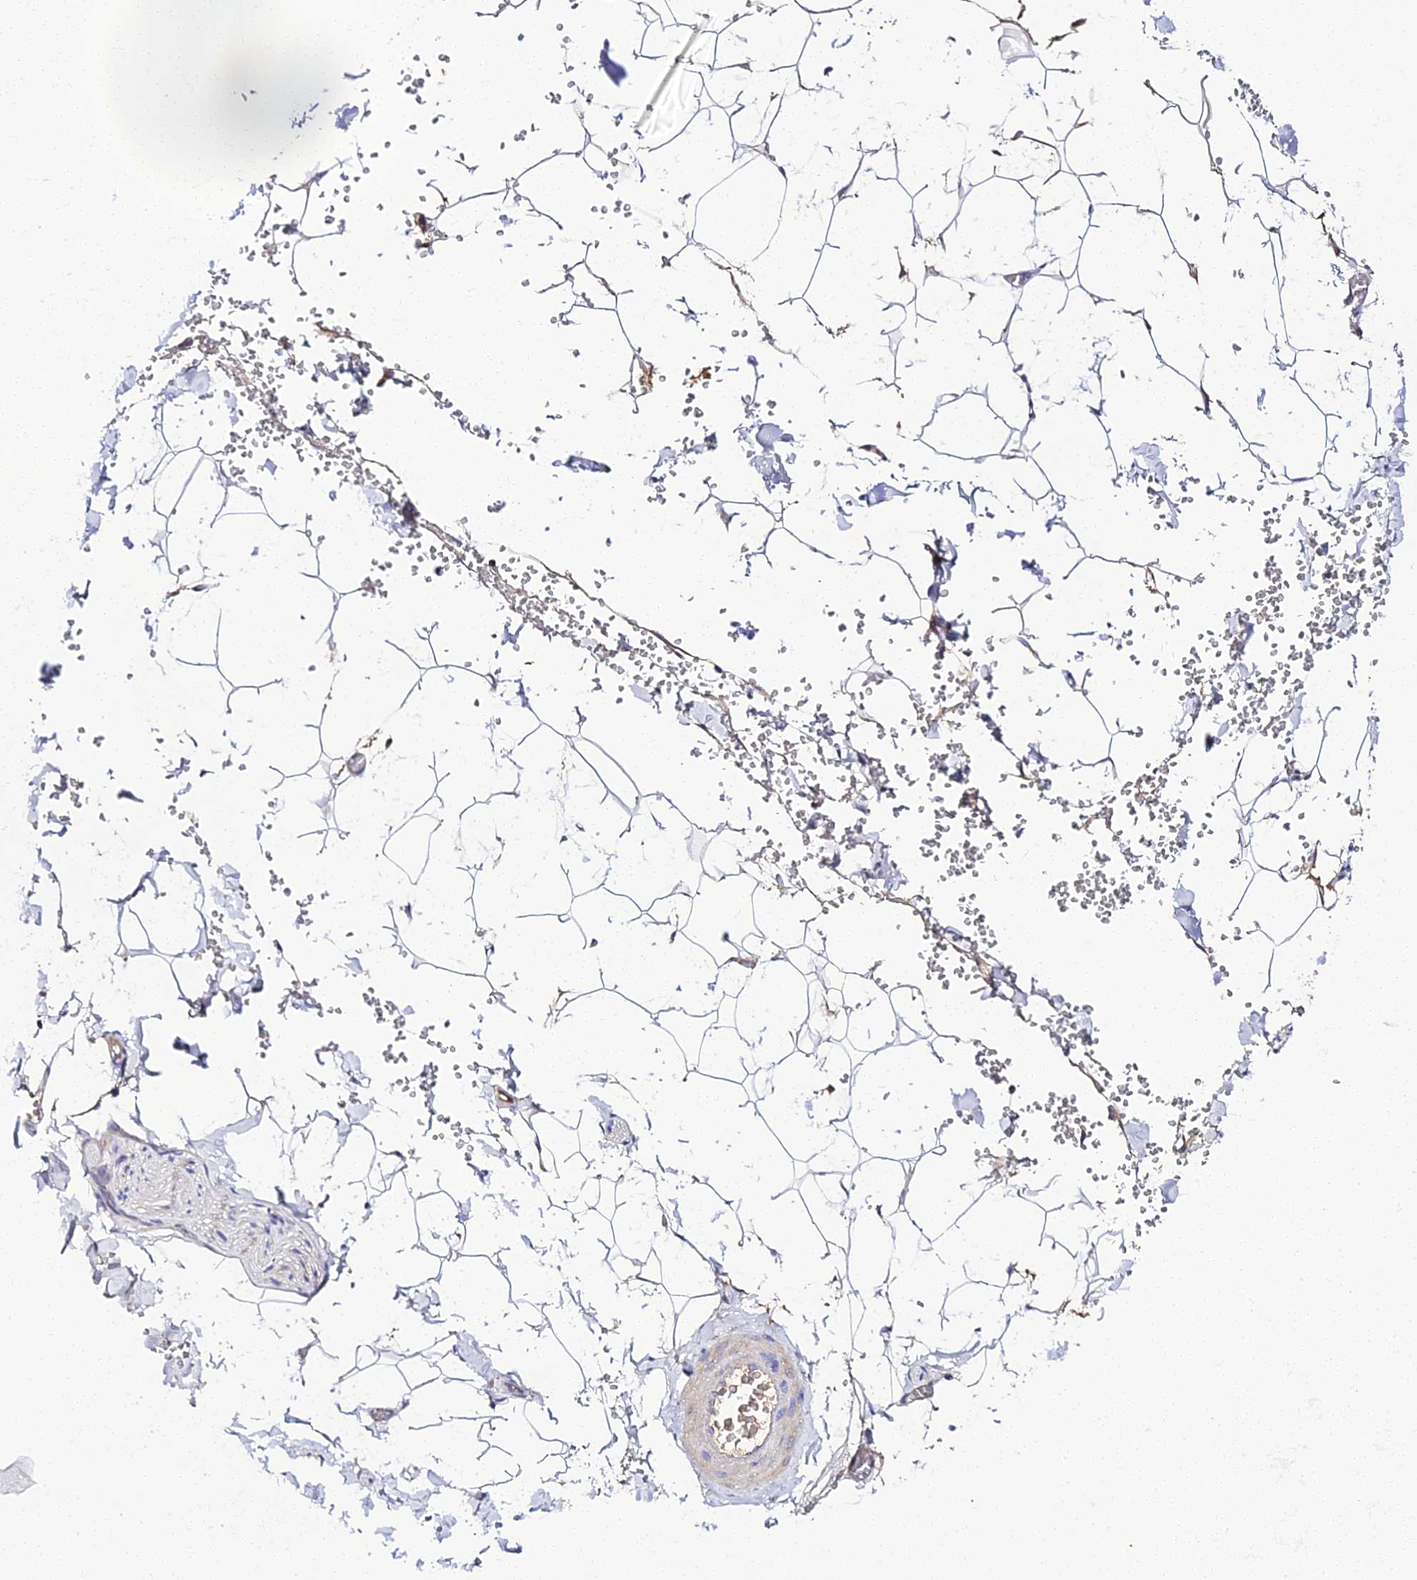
{"staining": {"intensity": "negative", "quantity": "none", "location": "none"}, "tissue": "adipose tissue", "cell_type": "Adipocytes", "image_type": "normal", "snomed": [{"axis": "morphology", "description": "Normal tissue, NOS"}, {"axis": "topography", "description": "Gallbladder"}, {"axis": "topography", "description": "Peripheral nerve tissue"}], "caption": "This is an immunohistochemistry (IHC) photomicrograph of benign adipose tissue. There is no positivity in adipocytes.", "gene": "SCX", "patient": {"sex": "male", "age": 38}}